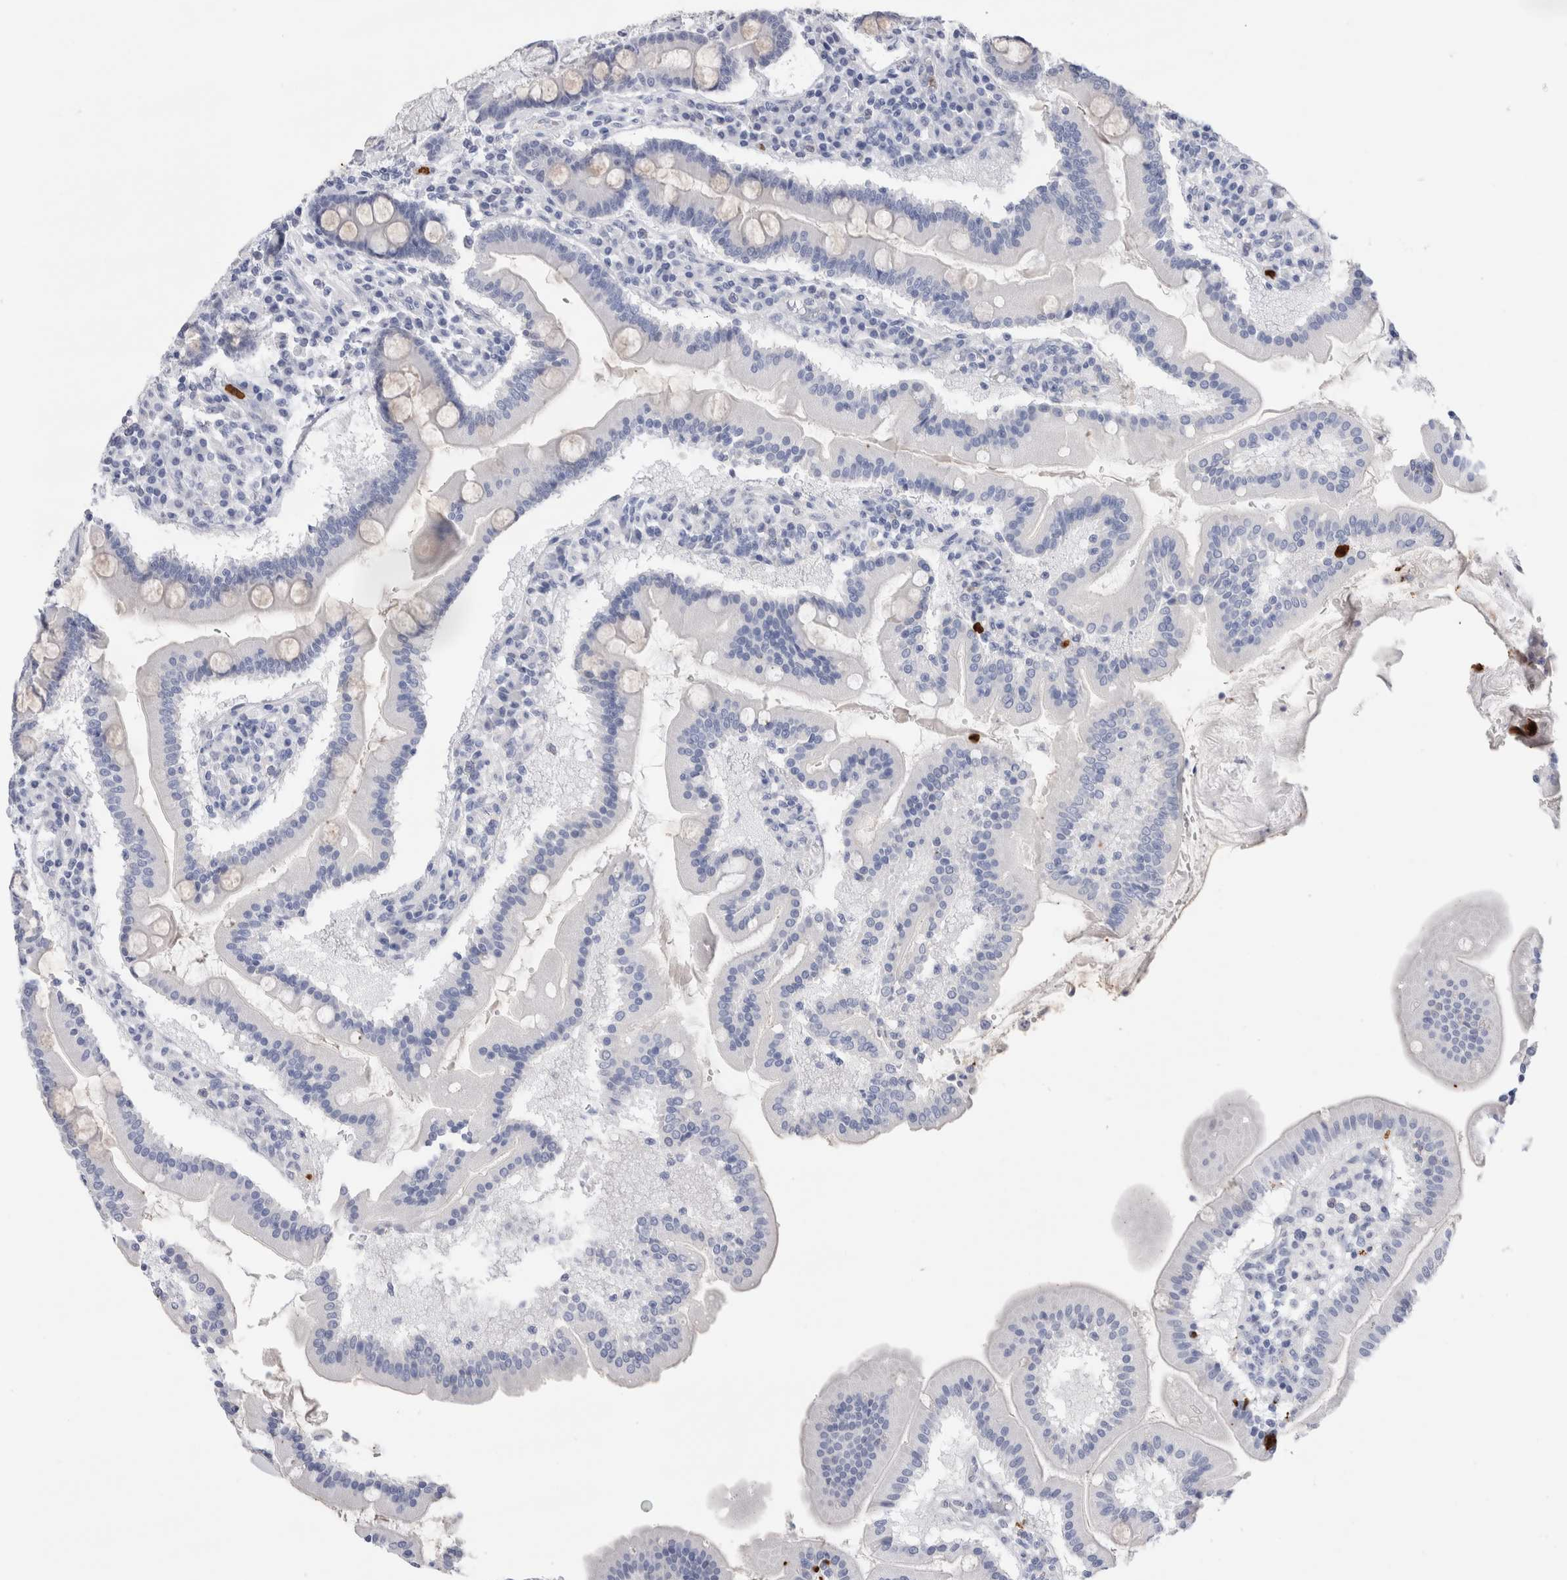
{"staining": {"intensity": "negative", "quantity": "none", "location": "none"}, "tissue": "duodenum", "cell_type": "Glandular cells", "image_type": "normal", "snomed": [{"axis": "morphology", "description": "Normal tissue, NOS"}, {"axis": "topography", "description": "Duodenum"}], "caption": "This micrograph is of normal duodenum stained with IHC to label a protein in brown with the nuclei are counter-stained blue. There is no positivity in glandular cells. The staining is performed using DAB (3,3'-diaminobenzidine) brown chromogen with nuclei counter-stained in using hematoxylin.", "gene": "SLC10A5", "patient": {"sex": "male", "age": 50}}